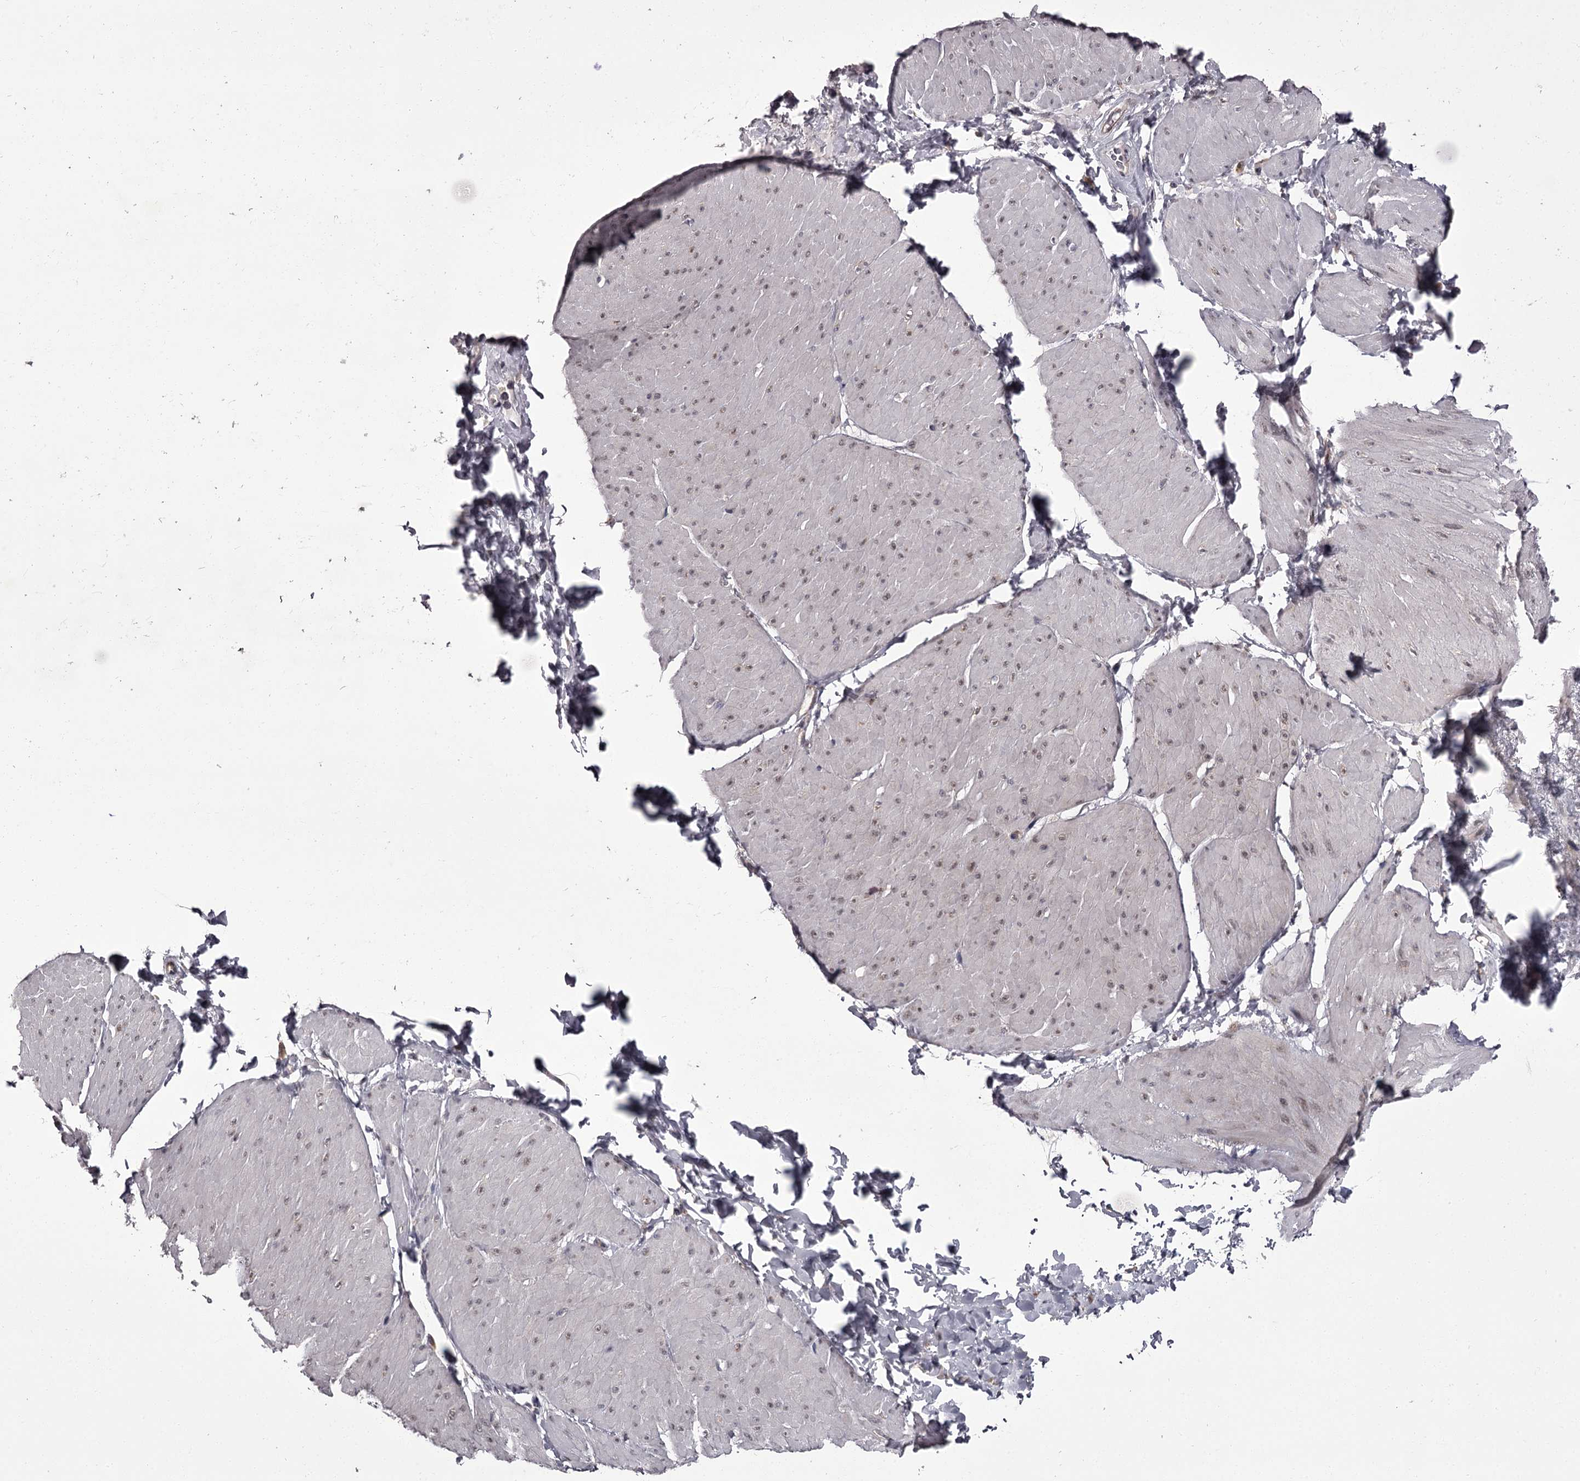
{"staining": {"intensity": "negative", "quantity": "none", "location": "none"}, "tissue": "smooth muscle", "cell_type": "Smooth muscle cells", "image_type": "normal", "snomed": [{"axis": "morphology", "description": "Urothelial carcinoma, High grade"}, {"axis": "topography", "description": "Urinary bladder"}], "caption": "IHC micrograph of normal human smooth muscle stained for a protein (brown), which demonstrates no positivity in smooth muscle cells. Brightfield microscopy of immunohistochemistry stained with DAB (brown) and hematoxylin (blue), captured at high magnification.", "gene": "CCDC92", "patient": {"sex": "male", "age": 46}}